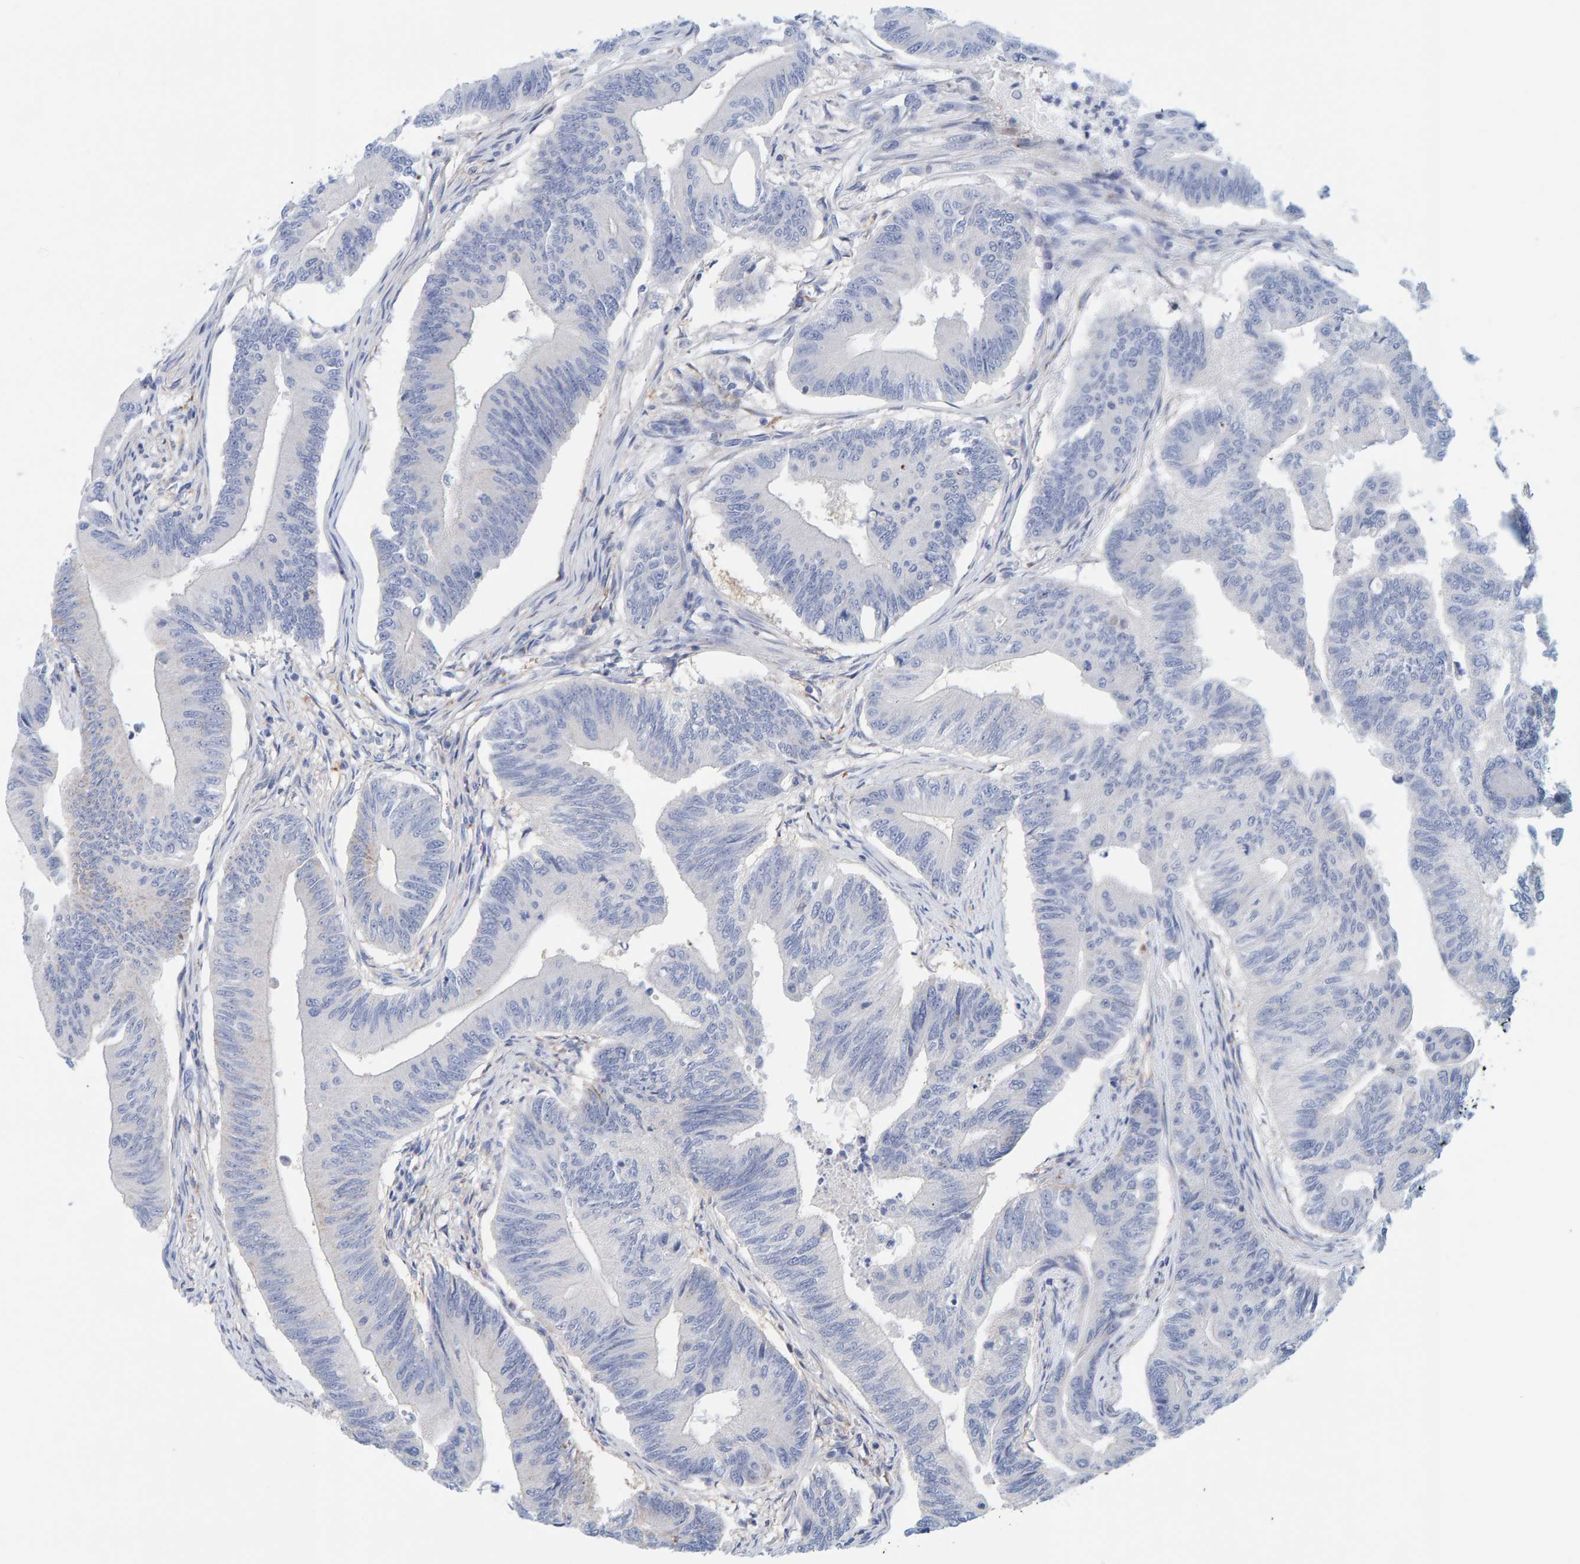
{"staining": {"intensity": "negative", "quantity": "none", "location": "none"}, "tissue": "colorectal cancer", "cell_type": "Tumor cells", "image_type": "cancer", "snomed": [{"axis": "morphology", "description": "Adenoma, NOS"}, {"axis": "morphology", "description": "Adenocarcinoma, NOS"}, {"axis": "topography", "description": "Colon"}], "caption": "A high-resolution image shows immunohistochemistry staining of colorectal cancer (adenoma), which shows no significant positivity in tumor cells.", "gene": "KLHL11", "patient": {"sex": "male", "age": 79}}